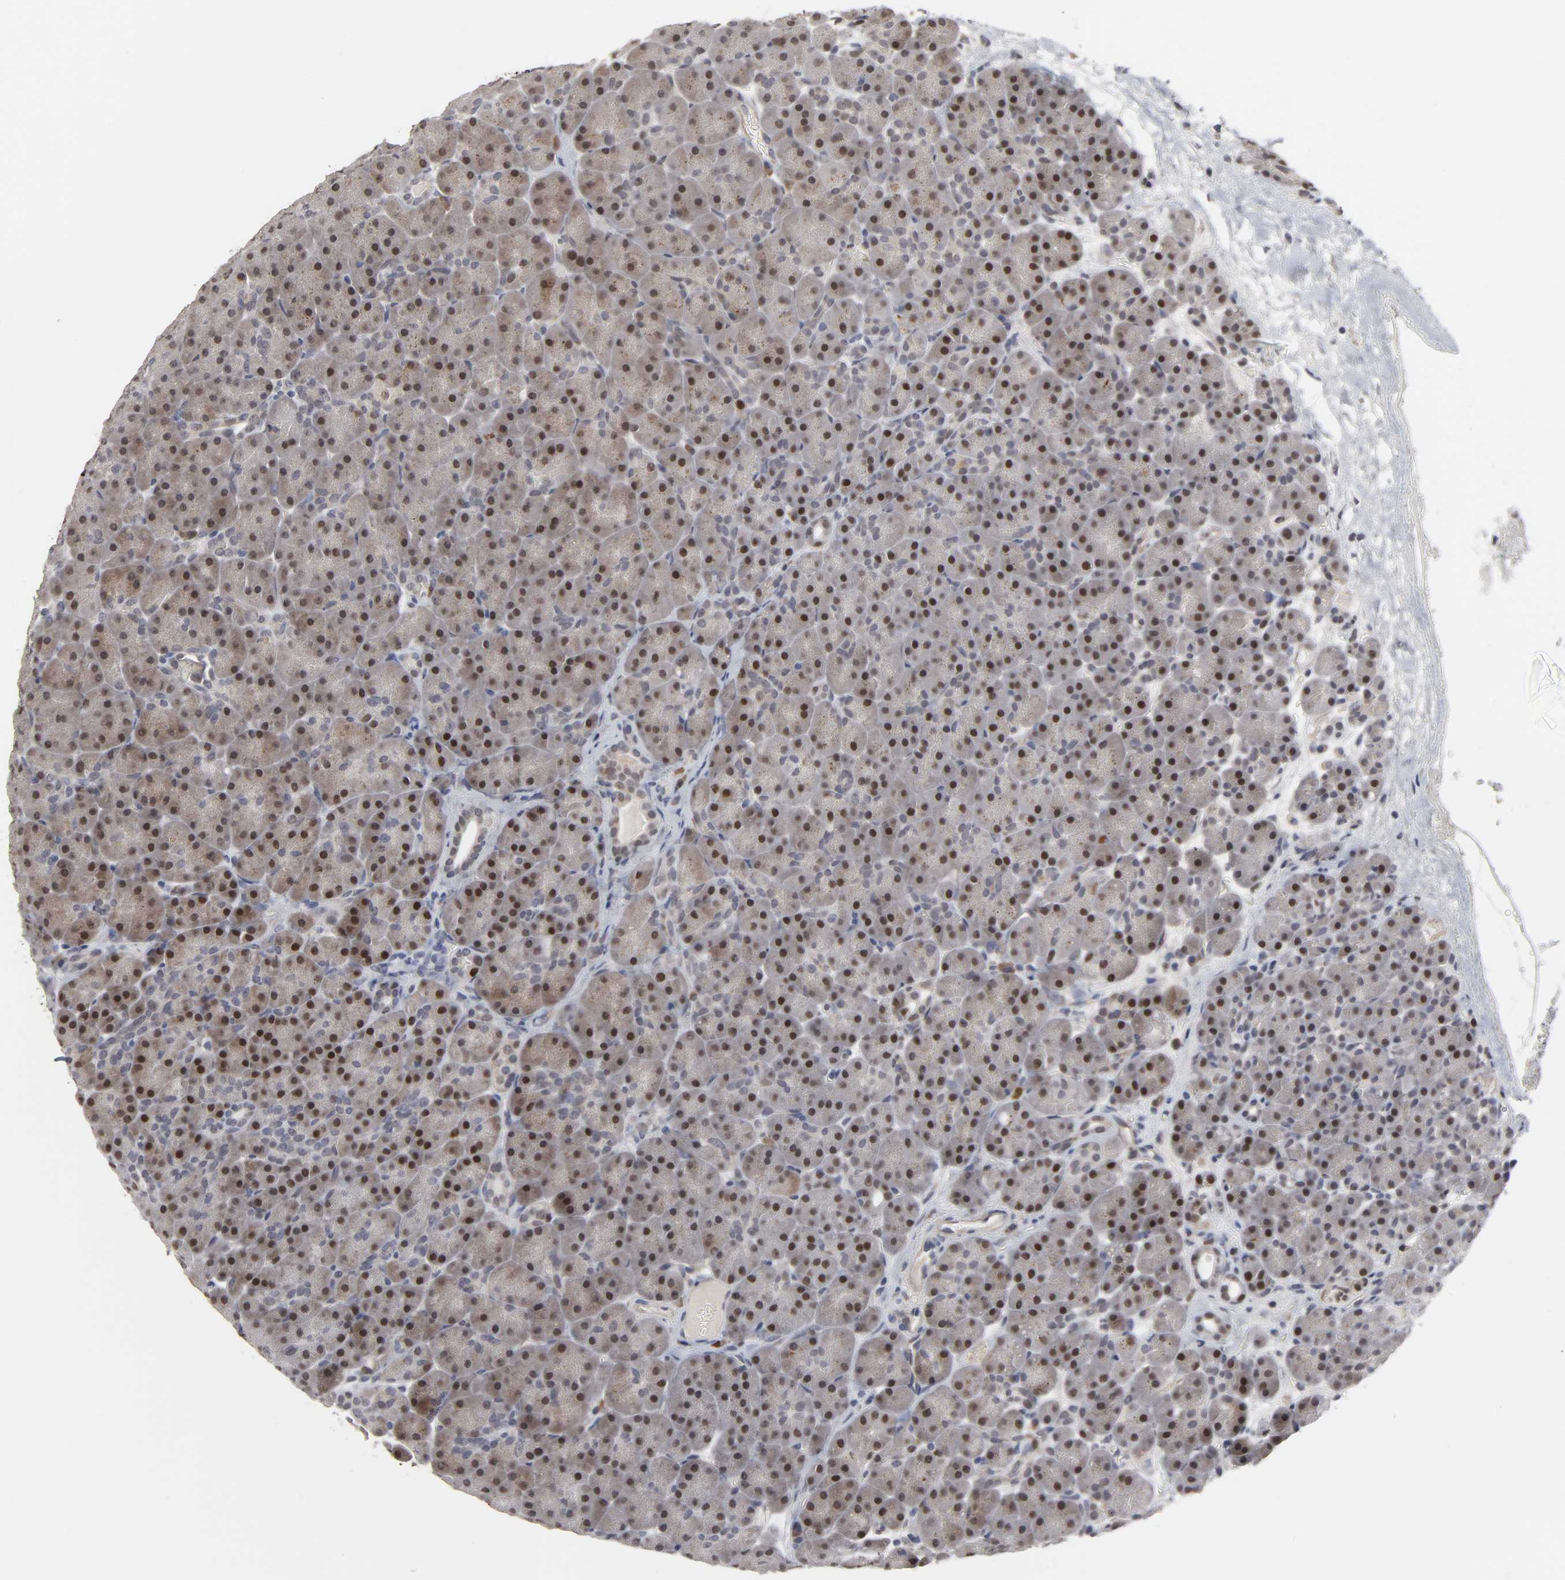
{"staining": {"intensity": "strong", "quantity": ">75%", "location": "cytoplasmic/membranous,nuclear"}, "tissue": "pancreas", "cell_type": "Exocrine glandular cells", "image_type": "normal", "snomed": [{"axis": "morphology", "description": "Normal tissue, NOS"}, {"axis": "topography", "description": "Pancreas"}], "caption": "Immunohistochemical staining of benign pancreas shows high levels of strong cytoplasmic/membranous,nuclear expression in about >75% of exocrine glandular cells.", "gene": "HNF4A", "patient": {"sex": "male", "age": 66}}